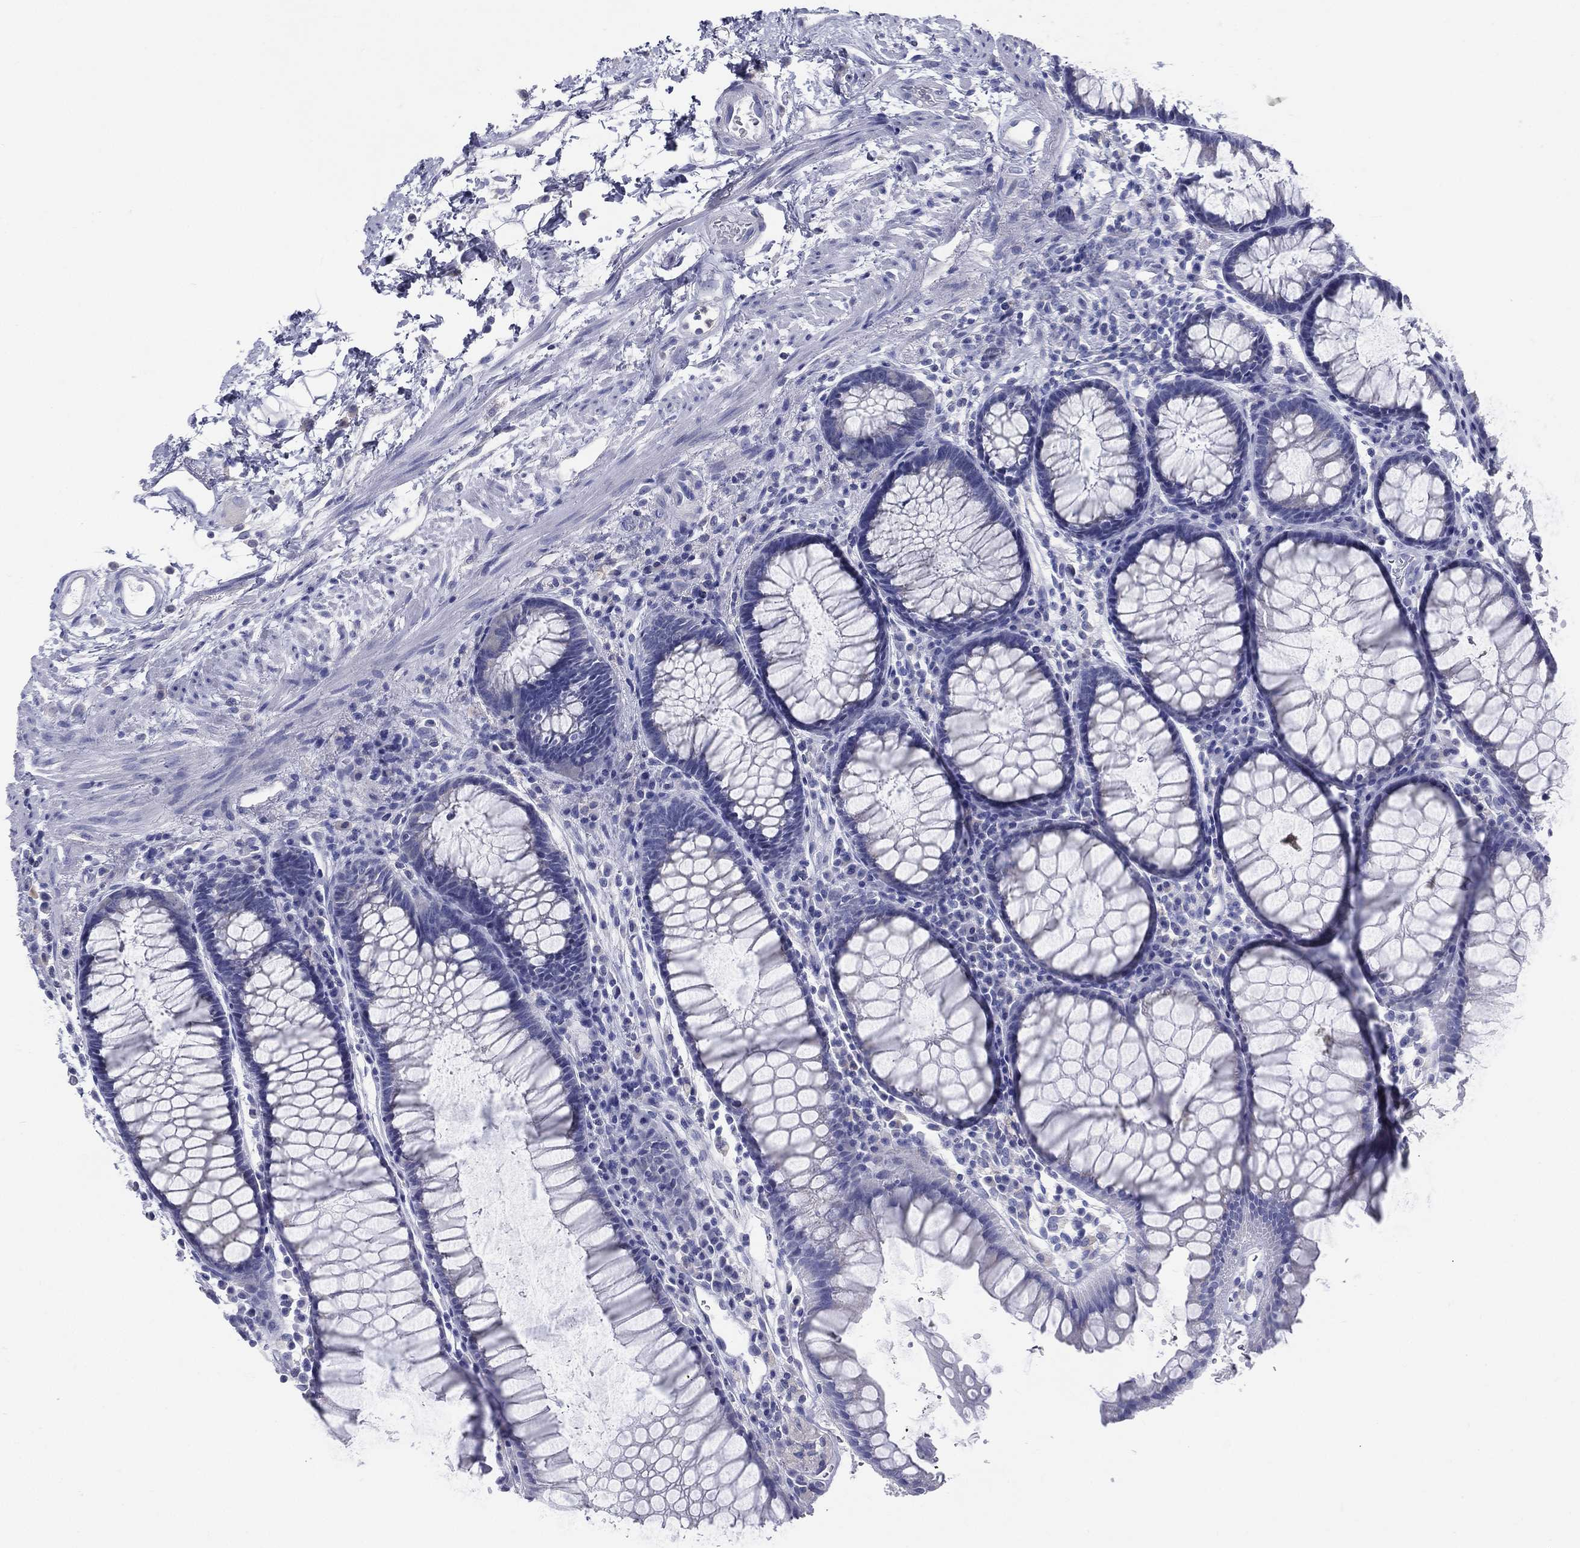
{"staining": {"intensity": "negative", "quantity": "none", "location": "none"}, "tissue": "rectum", "cell_type": "Glandular cells", "image_type": "normal", "snomed": [{"axis": "morphology", "description": "Normal tissue, NOS"}, {"axis": "topography", "description": "Rectum"}], "caption": "Glandular cells show no significant positivity in normal rectum. The staining was performed using DAB (3,3'-diaminobenzidine) to visualize the protein expression in brown, while the nuclei were stained in blue with hematoxylin (Magnification: 20x).", "gene": "DEFB121", "patient": {"sex": "female", "age": 68}}